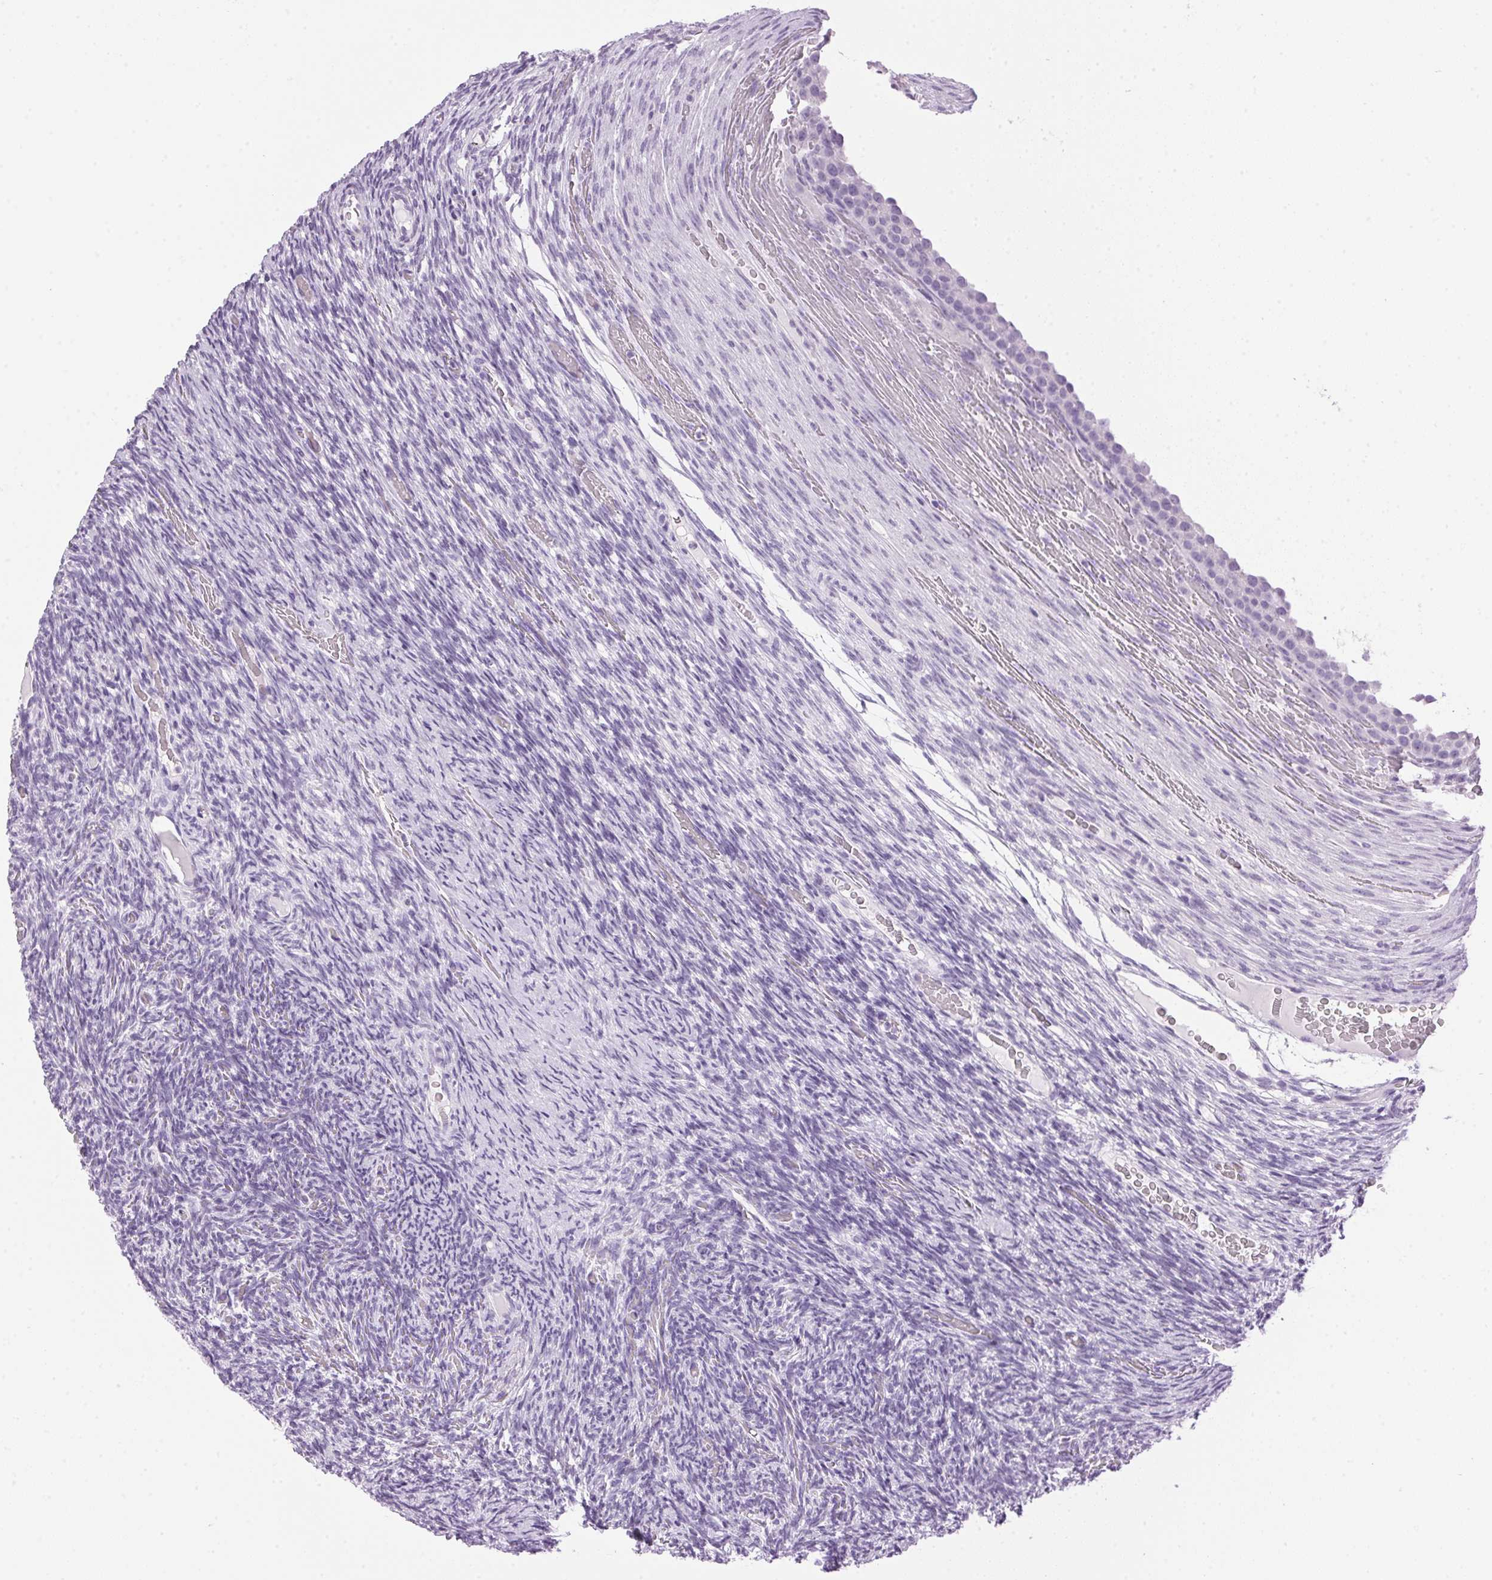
{"staining": {"intensity": "negative", "quantity": "none", "location": "none"}, "tissue": "ovary", "cell_type": "Follicle cells", "image_type": "normal", "snomed": [{"axis": "morphology", "description": "Normal tissue, NOS"}, {"axis": "topography", "description": "Ovary"}], "caption": "High magnification brightfield microscopy of benign ovary stained with DAB (3,3'-diaminobenzidine) (brown) and counterstained with hematoxylin (blue): follicle cells show no significant staining.", "gene": "SP7", "patient": {"sex": "female", "age": 34}}